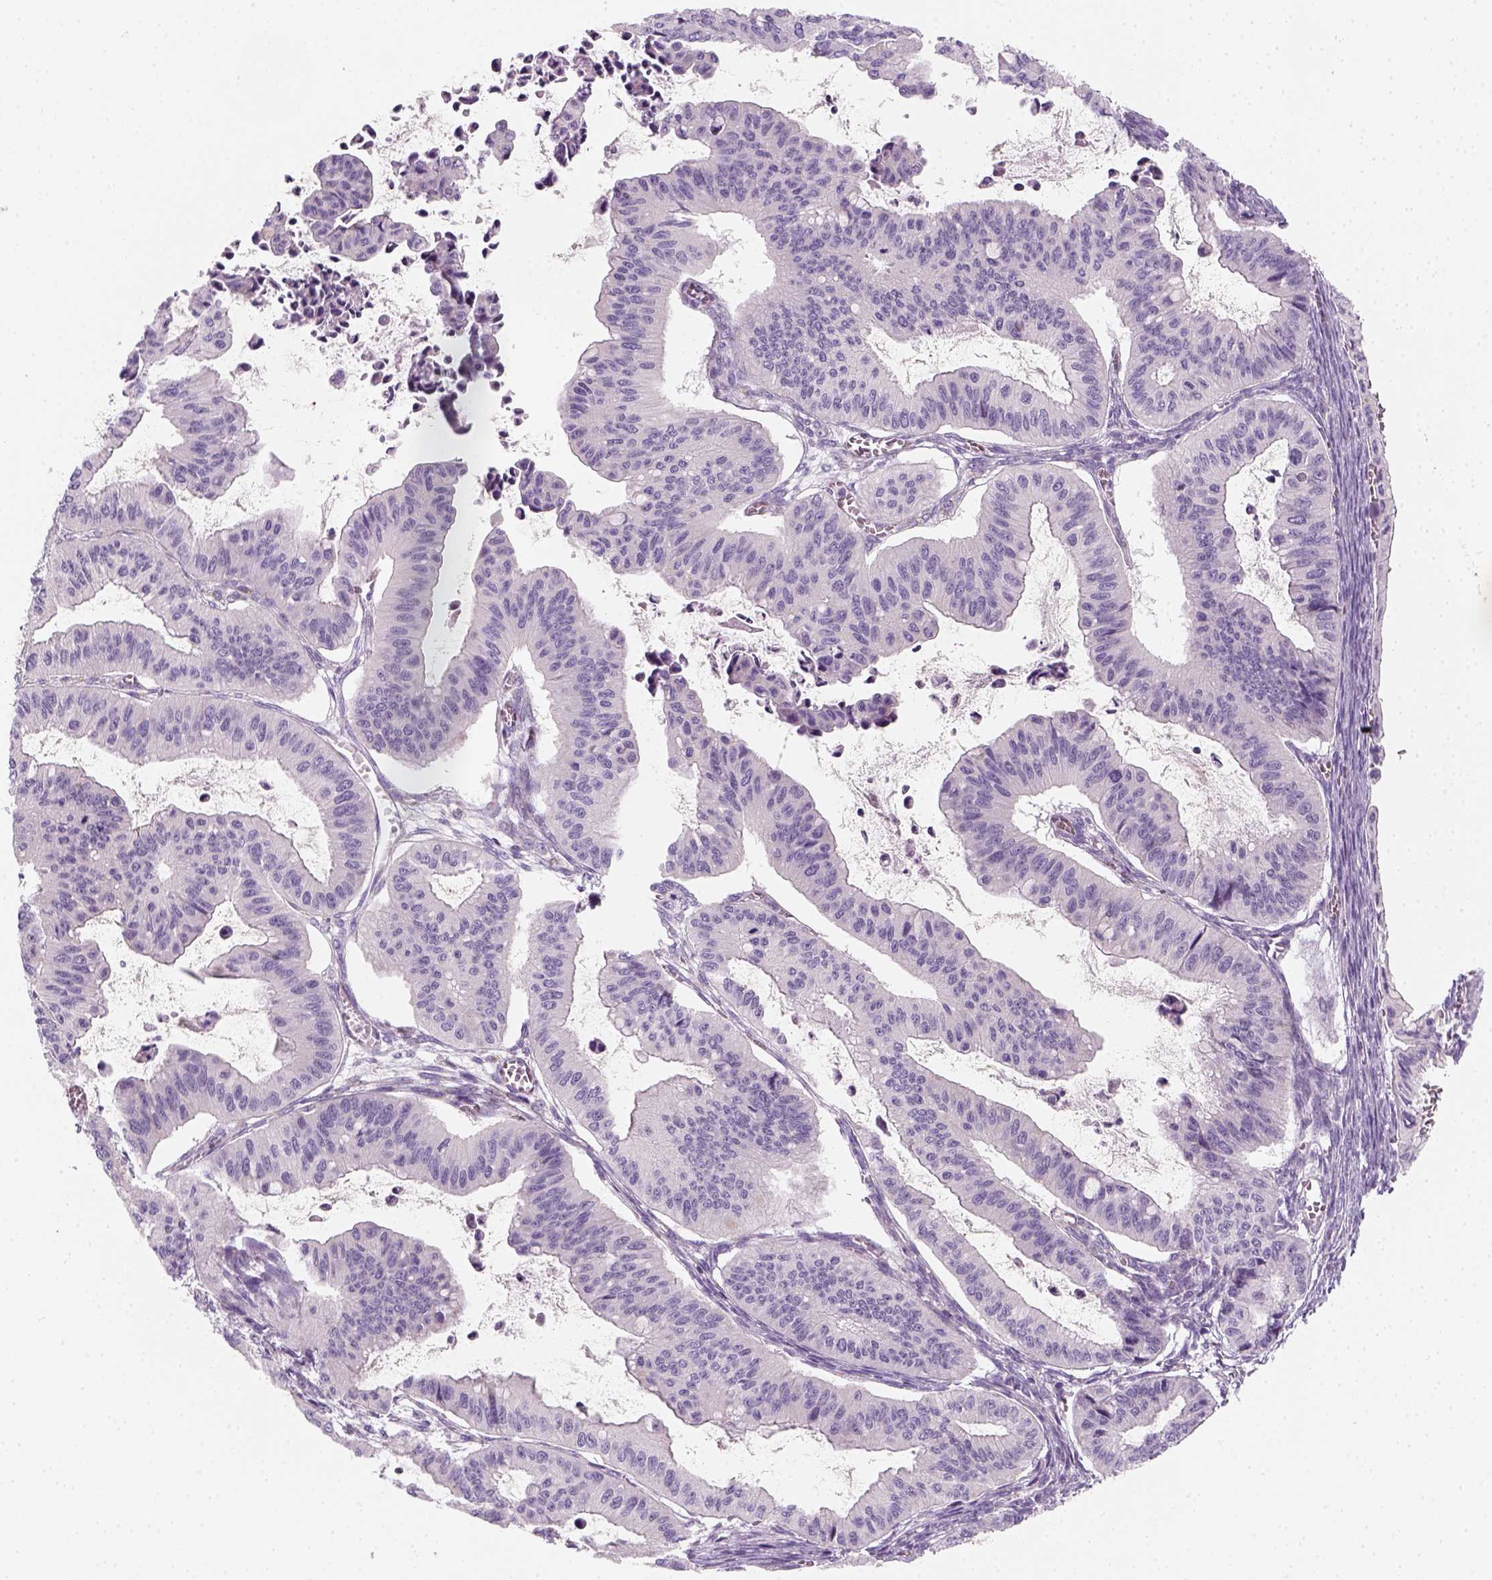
{"staining": {"intensity": "negative", "quantity": "none", "location": "none"}, "tissue": "ovarian cancer", "cell_type": "Tumor cells", "image_type": "cancer", "snomed": [{"axis": "morphology", "description": "Cystadenocarcinoma, mucinous, NOS"}, {"axis": "topography", "description": "Ovary"}], "caption": "Immunohistochemistry (IHC) photomicrograph of neoplastic tissue: human ovarian mucinous cystadenocarcinoma stained with DAB exhibits no significant protein staining in tumor cells. (DAB (3,3'-diaminobenzidine) IHC with hematoxylin counter stain).", "gene": "AWAT2", "patient": {"sex": "female", "age": 72}}